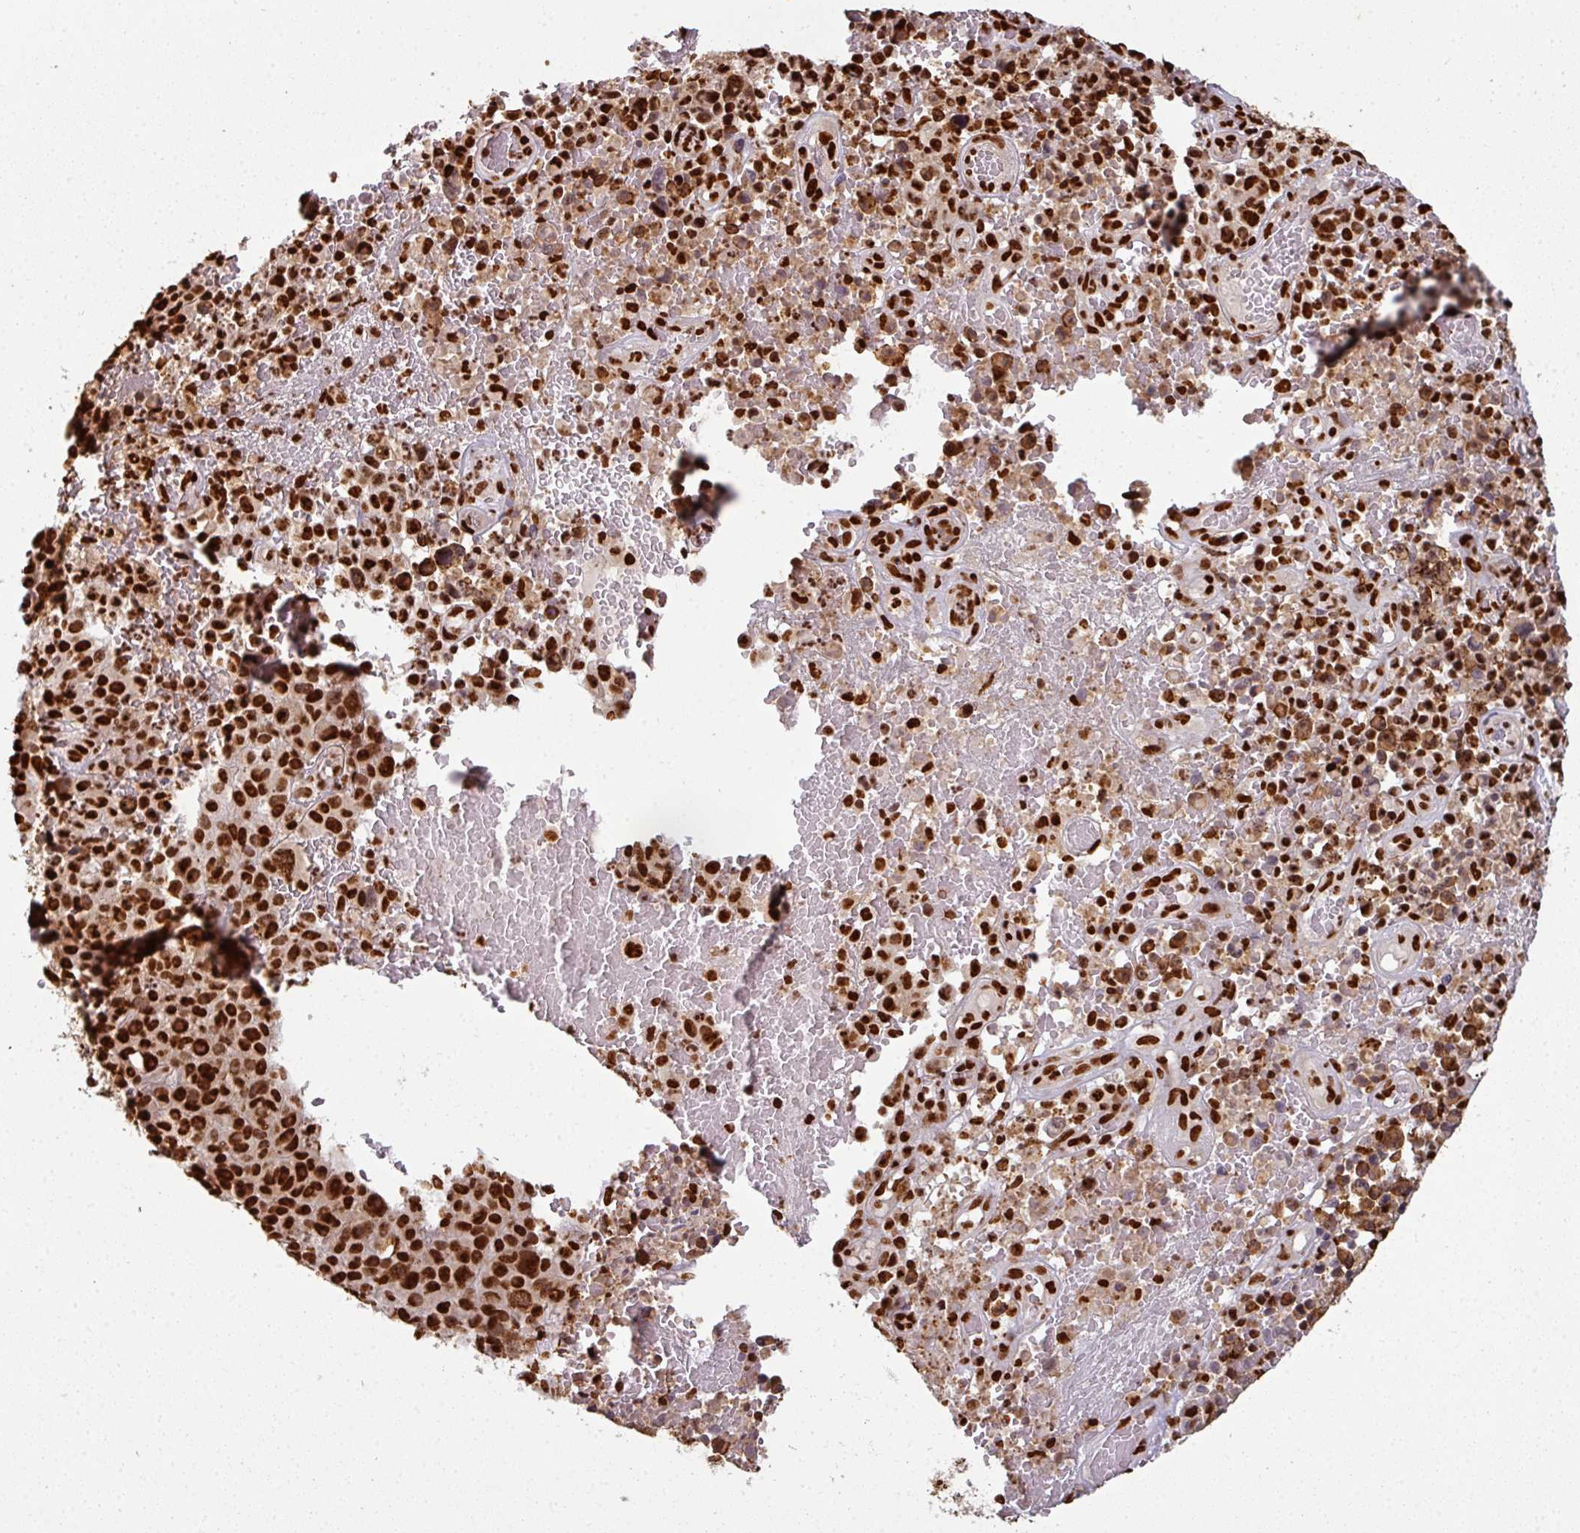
{"staining": {"intensity": "strong", "quantity": ">75%", "location": "nuclear"}, "tissue": "melanoma", "cell_type": "Tumor cells", "image_type": "cancer", "snomed": [{"axis": "morphology", "description": "Malignant melanoma, NOS"}, {"axis": "topography", "description": "Skin"}], "caption": "The histopathology image demonstrates immunohistochemical staining of melanoma. There is strong nuclear expression is appreciated in about >75% of tumor cells. Using DAB (3,3'-diaminobenzidine) (brown) and hematoxylin (blue) stains, captured at high magnification using brightfield microscopy.", "gene": "SIK3", "patient": {"sex": "female", "age": 82}}